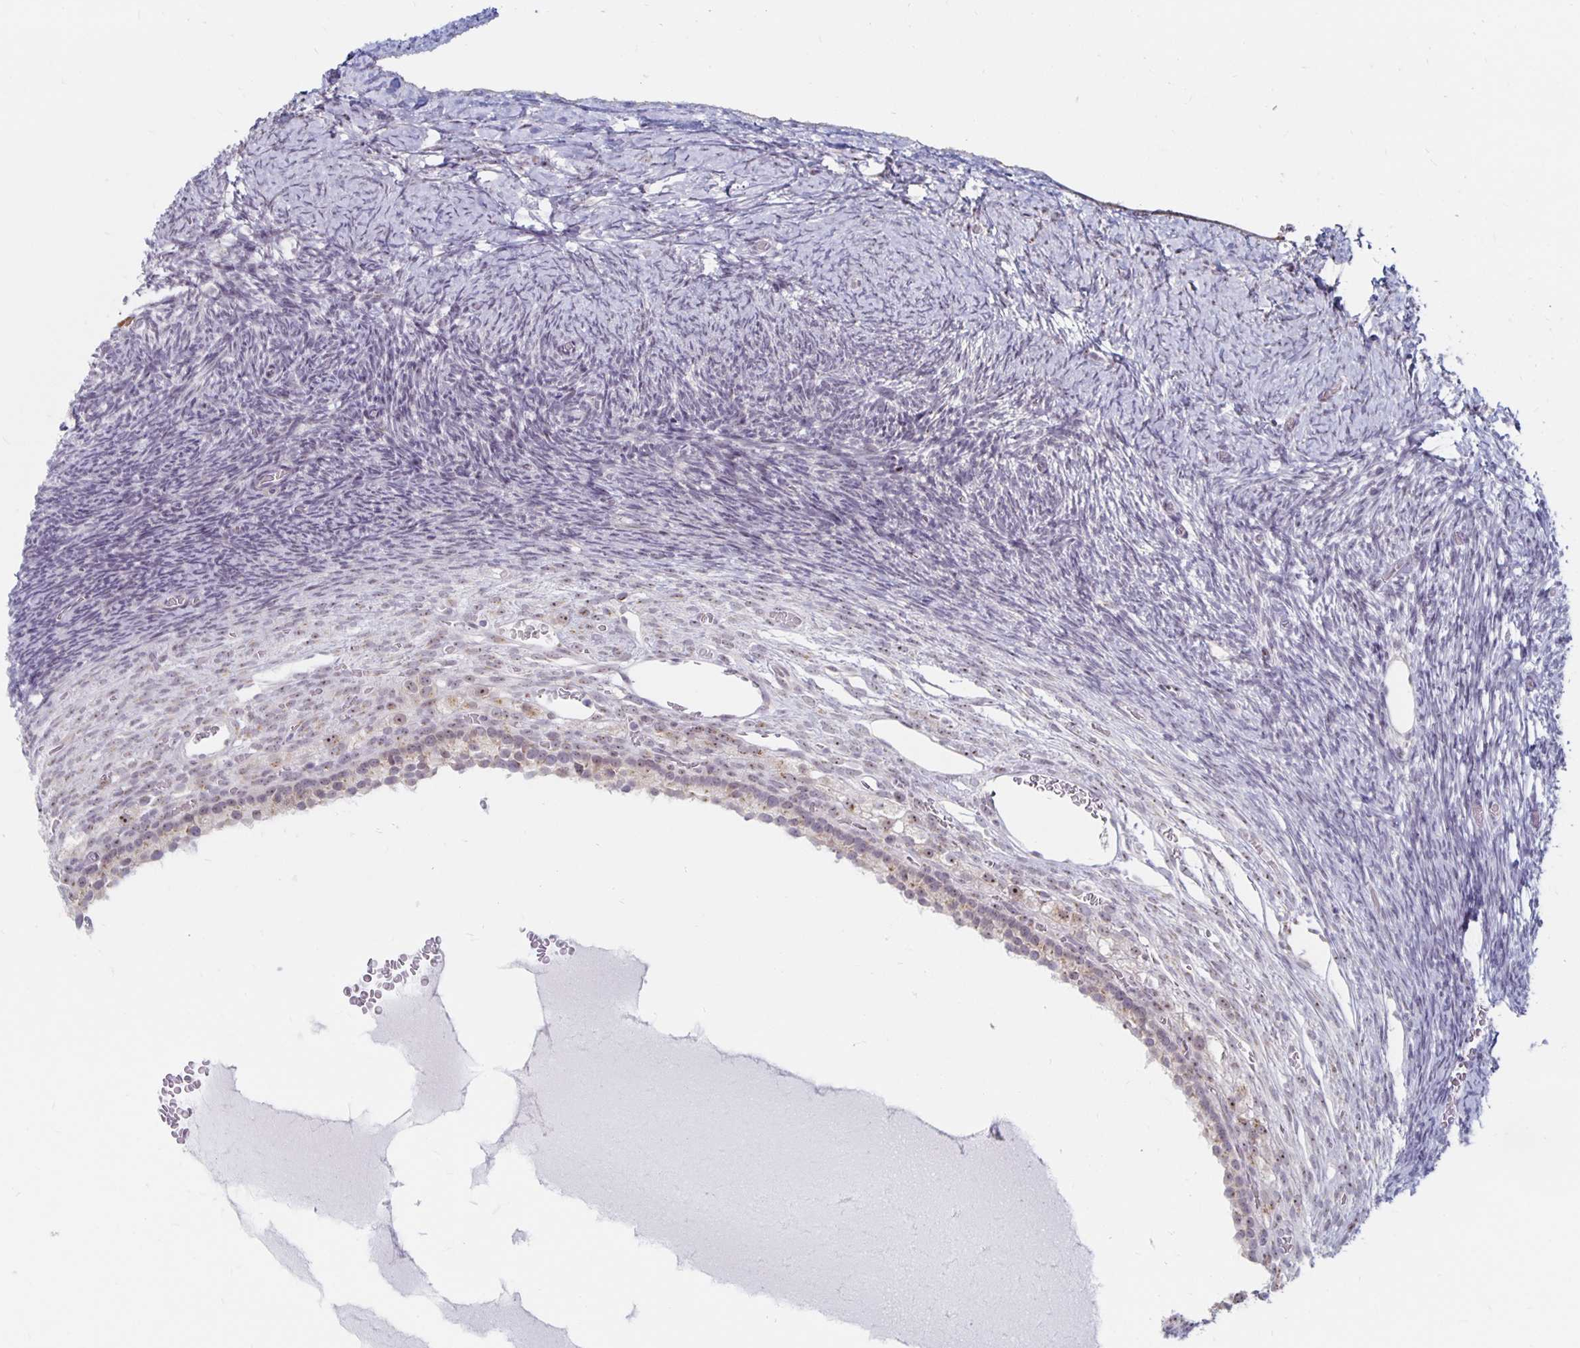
{"staining": {"intensity": "moderate", "quantity": "25%-75%", "location": "cytoplasmic/membranous,nuclear"}, "tissue": "ovary", "cell_type": "Follicle cells", "image_type": "normal", "snomed": [{"axis": "morphology", "description": "Normal tissue, NOS"}, {"axis": "topography", "description": "Ovary"}], "caption": "Immunohistochemistry (IHC) micrograph of normal ovary stained for a protein (brown), which demonstrates medium levels of moderate cytoplasmic/membranous,nuclear expression in approximately 25%-75% of follicle cells.", "gene": "NUP85", "patient": {"sex": "female", "age": 39}}